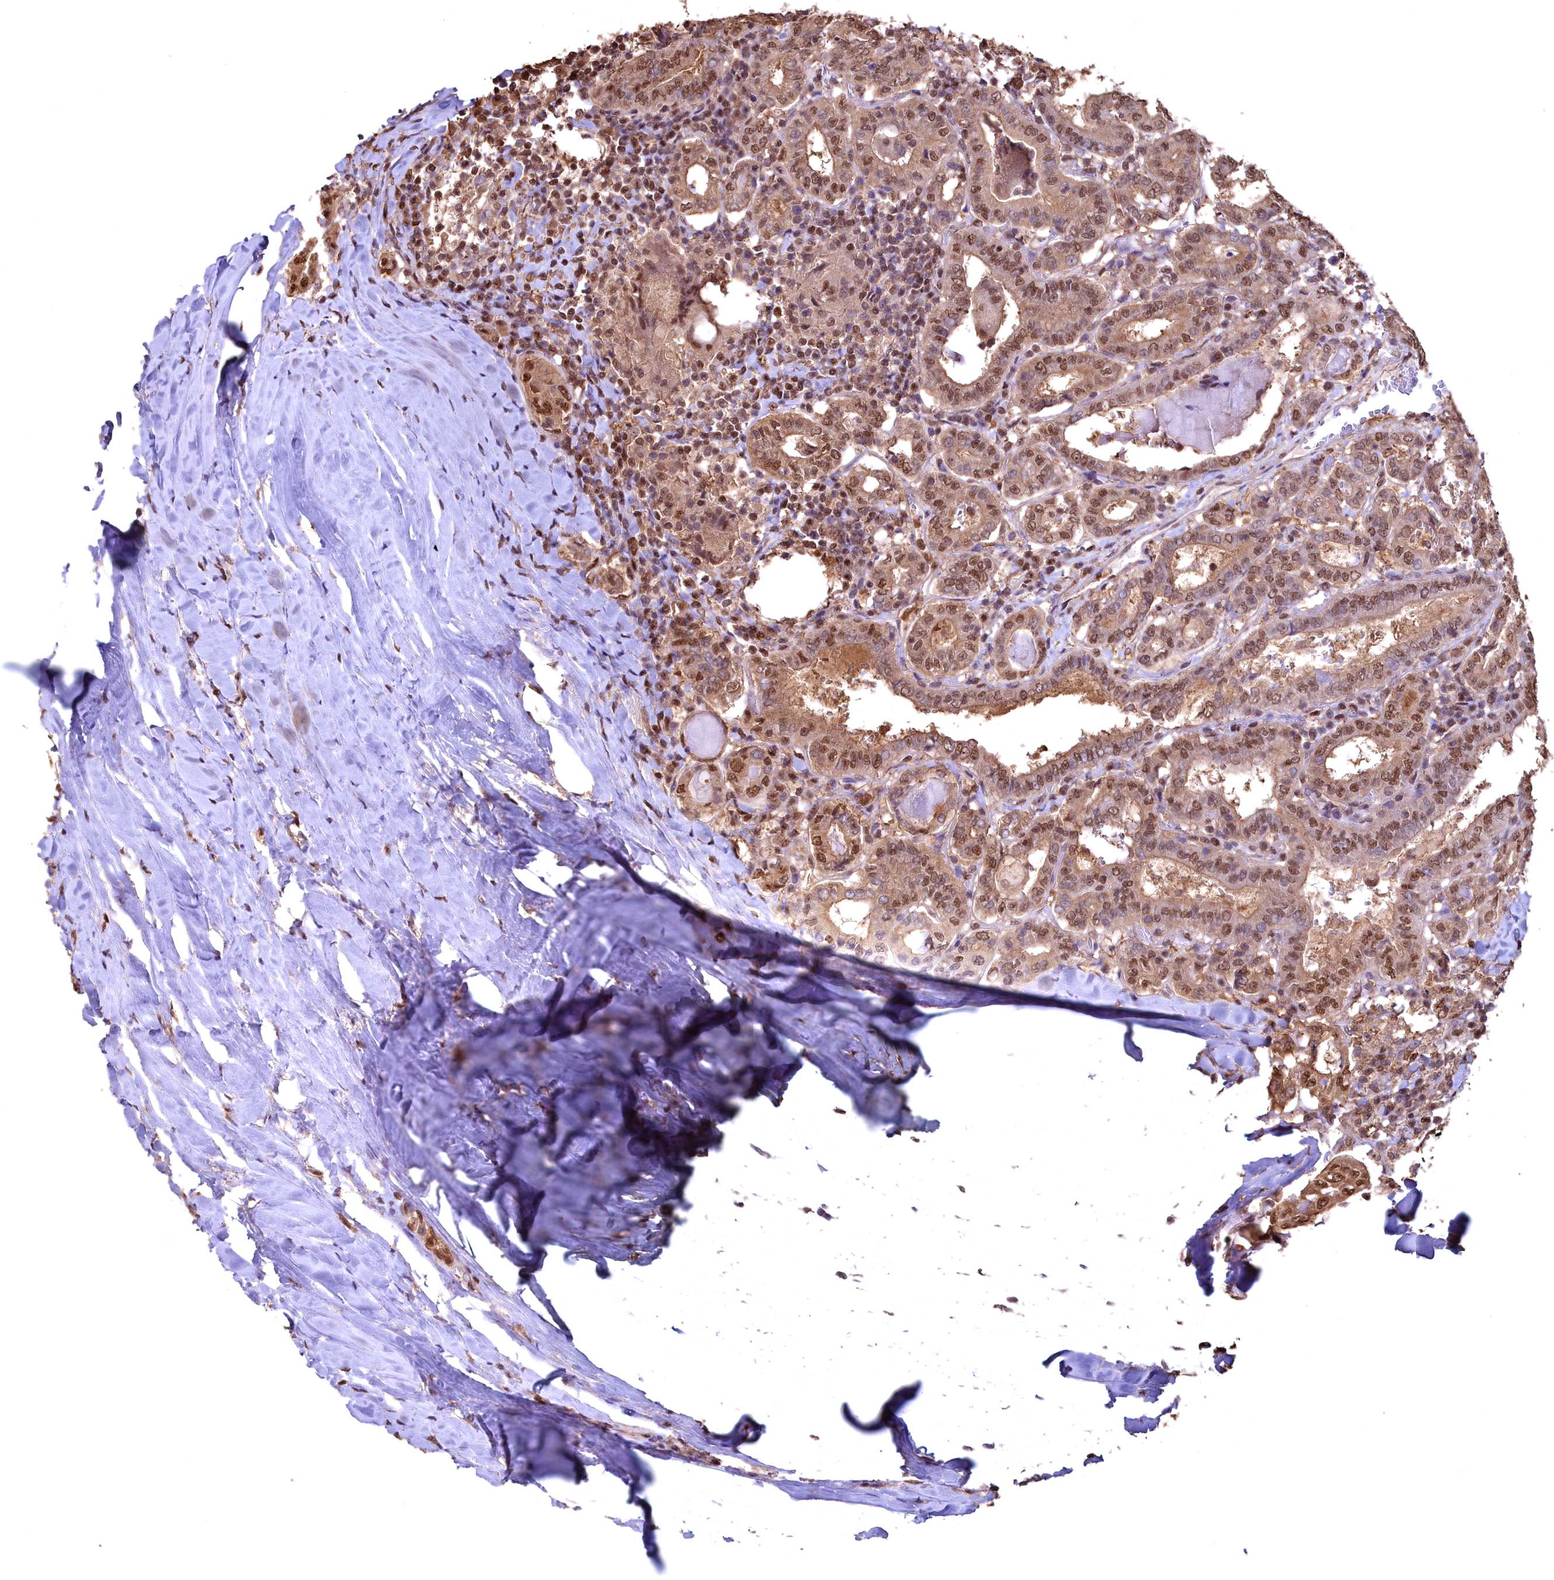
{"staining": {"intensity": "moderate", "quantity": ">75%", "location": "nuclear"}, "tissue": "thyroid cancer", "cell_type": "Tumor cells", "image_type": "cancer", "snomed": [{"axis": "morphology", "description": "Papillary adenocarcinoma, NOS"}, {"axis": "topography", "description": "Thyroid gland"}], "caption": "Human papillary adenocarcinoma (thyroid) stained with a brown dye exhibits moderate nuclear positive positivity in about >75% of tumor cells.", "gene": "GAPDH", "patient": {"sex": "female", "age": 72}}